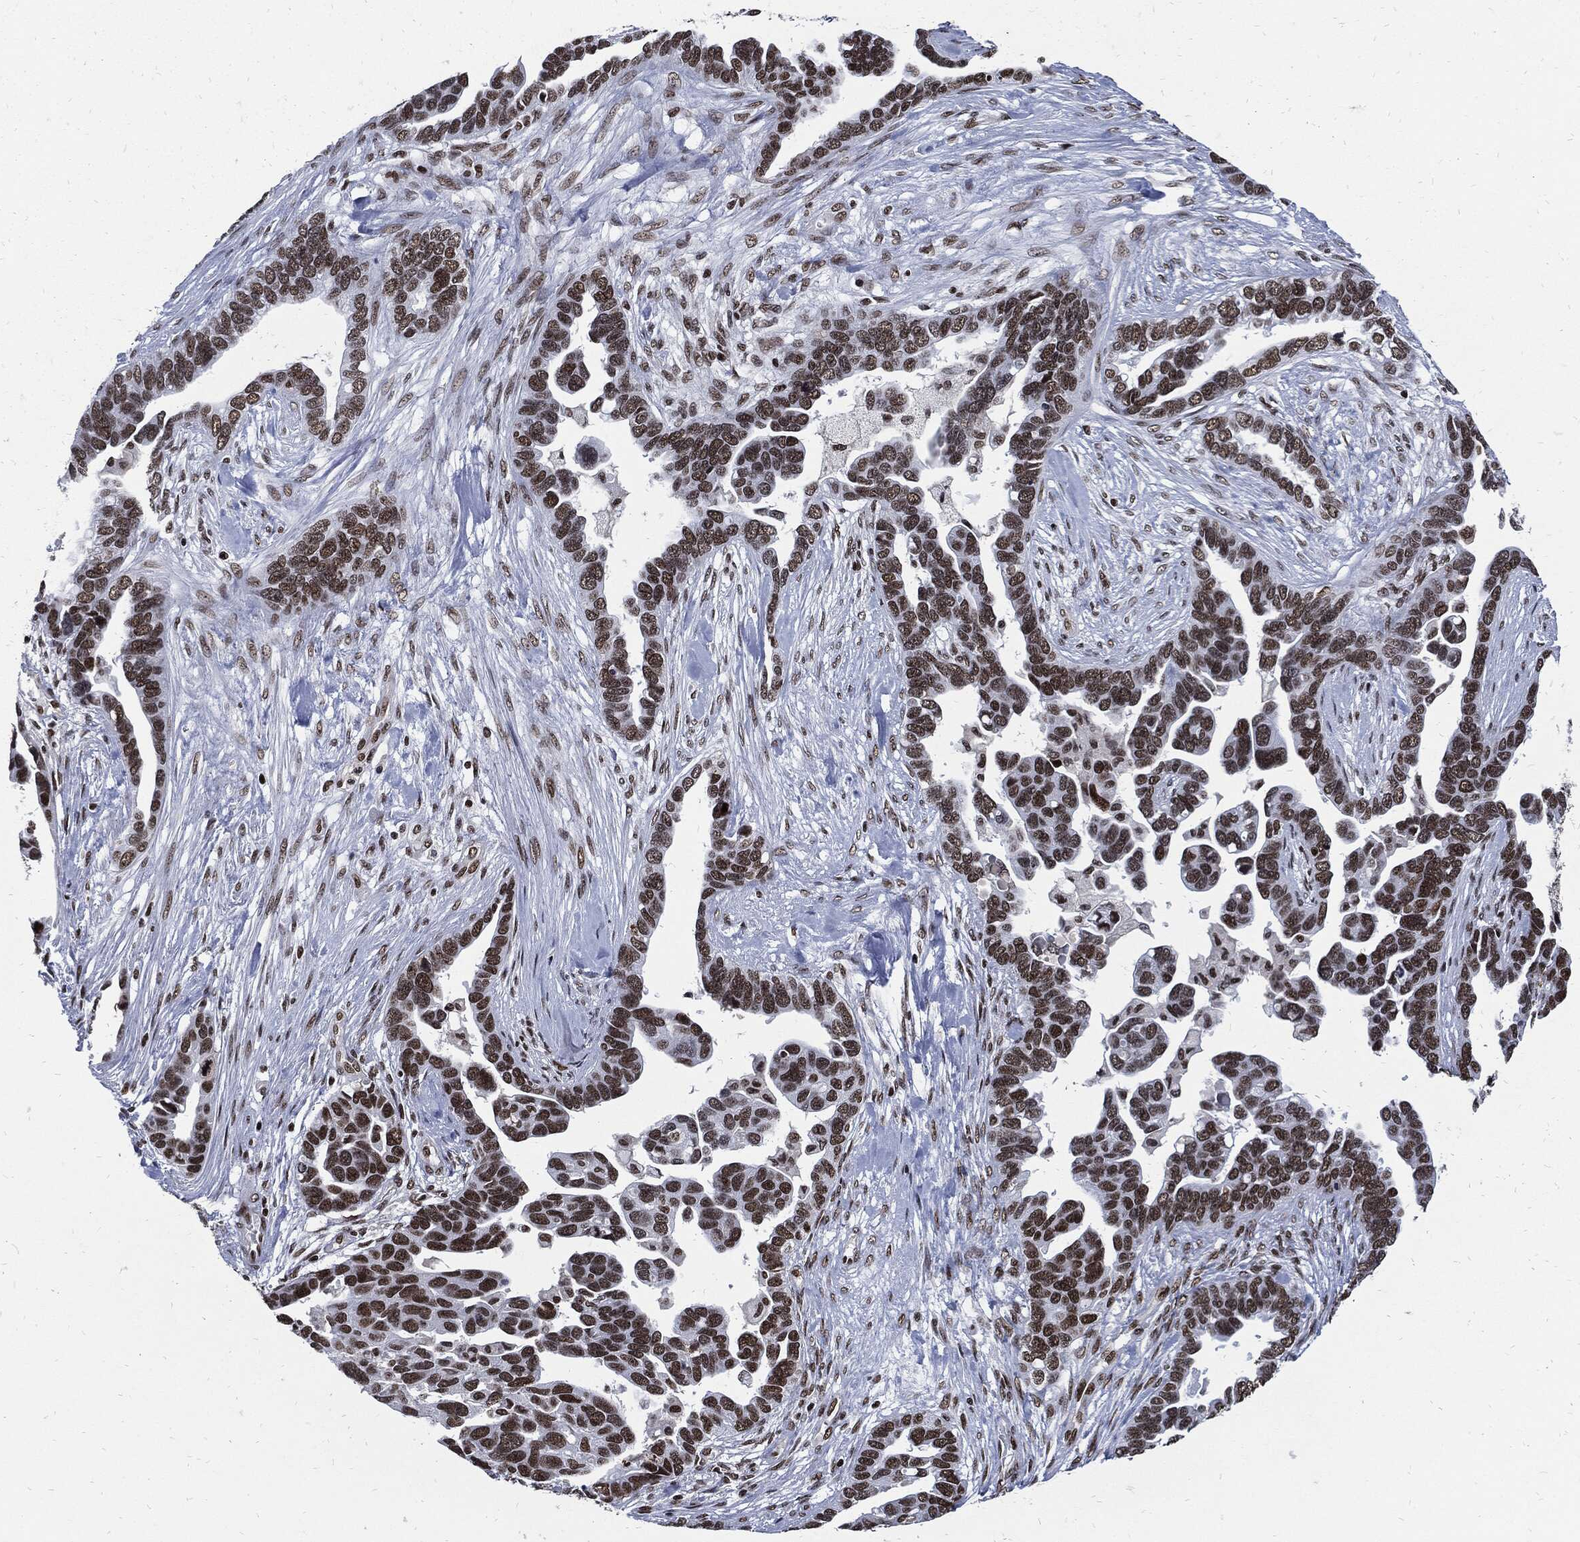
{"staining": {"intensity": "strong", "quantity": ">75%", "location": "nuclear"}, "tissue": "ovarian cancer", "cell_type": "Tumor cells", "image_type": "cancer", "snomed": [{"axis": "morphology", "description": "Cystadenocarcinoma, serous, NOS"}, {"axis": "topography", "description": "Ovary"}], "caption": "A high amount of strong nuclear expression is seen in approximately >75% of tumor cells in serous cystadenocarcinoma (ovarian) tissue. (brown staining indicates protein expression, while blue staining denotes nuclei).", "gene": "TERF2", "patient": {"sex": "female", "age": 54}}